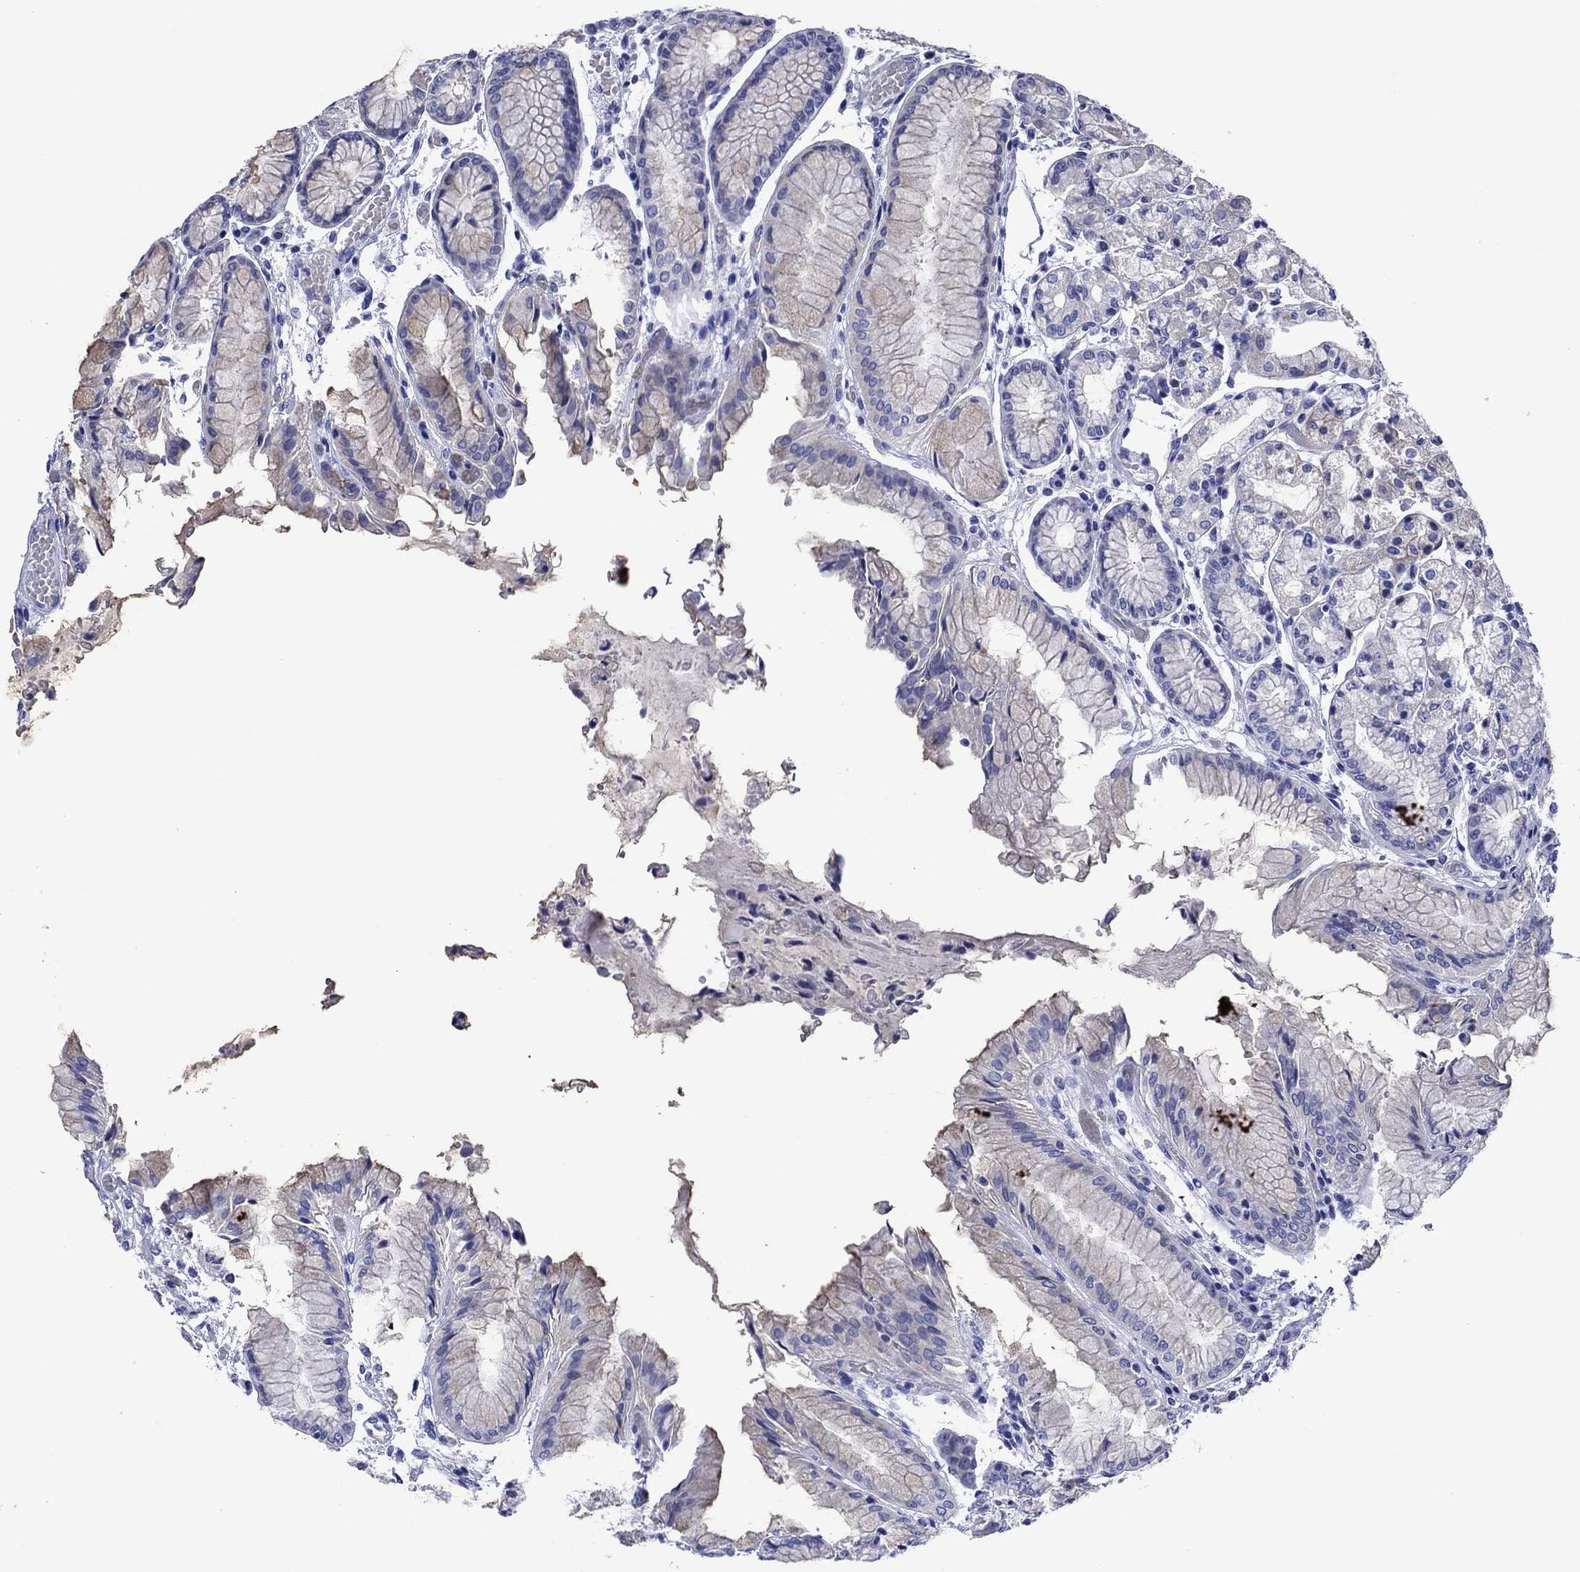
{"staining": {"intensity": "negative", "quantity": "none", "location": "none"}, "tissue": "stomach", "cell_type": "Glandular cells", "image_type": "normal", "snomed": [{"axis": "morphology", "description": "Normal tissue, NOS"}, {"axis": "topography", "description": "Stomach, upper"}], "caption": "DAB immunohistochemical staining of normal human stomach displays no significant staining in glandular cells.", "gene": "SLC1A2", "patient": {"sex": "male", "age": 72}}